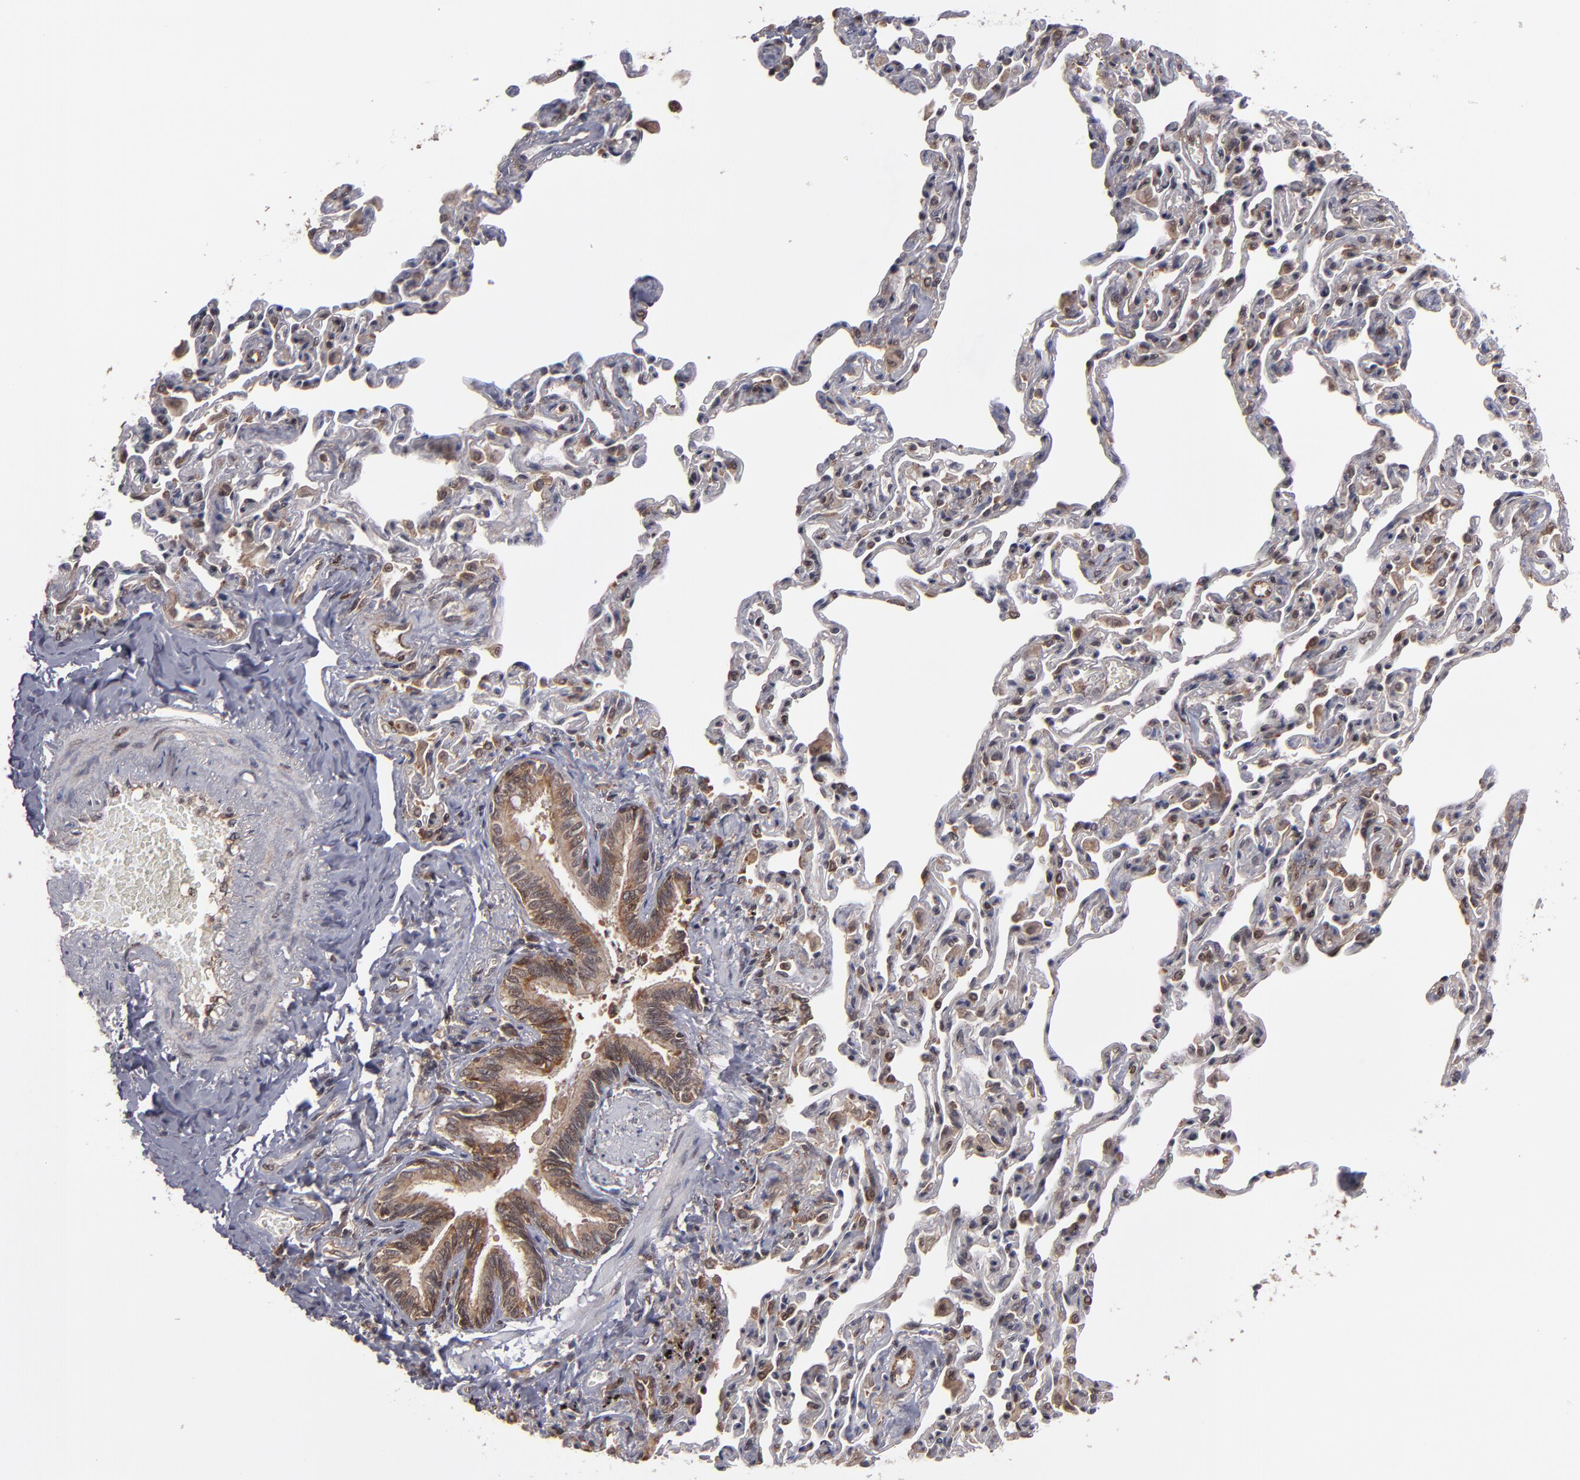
{"staining": {"intensity": "strong", "quantity": ">75%", "location": "cytoplasmic/membranous,nuclear"}, "tissue": "bronchus", "cell_type": "Respiratory epithelial cells", "image_type": "normal", "snomed": [{"axis": "morphology", "description": "Normal tissue, NOS"}, {"axis": "topography", "description": "Lung"}], "caption": "Respiratory epithelial cells display strong cytoplasmic/membranous,nuclear positivity in approximately >75% of cells in normal bronchus.", "gene": "RGS6", "patient": {"sex": "male", "age": 64}}